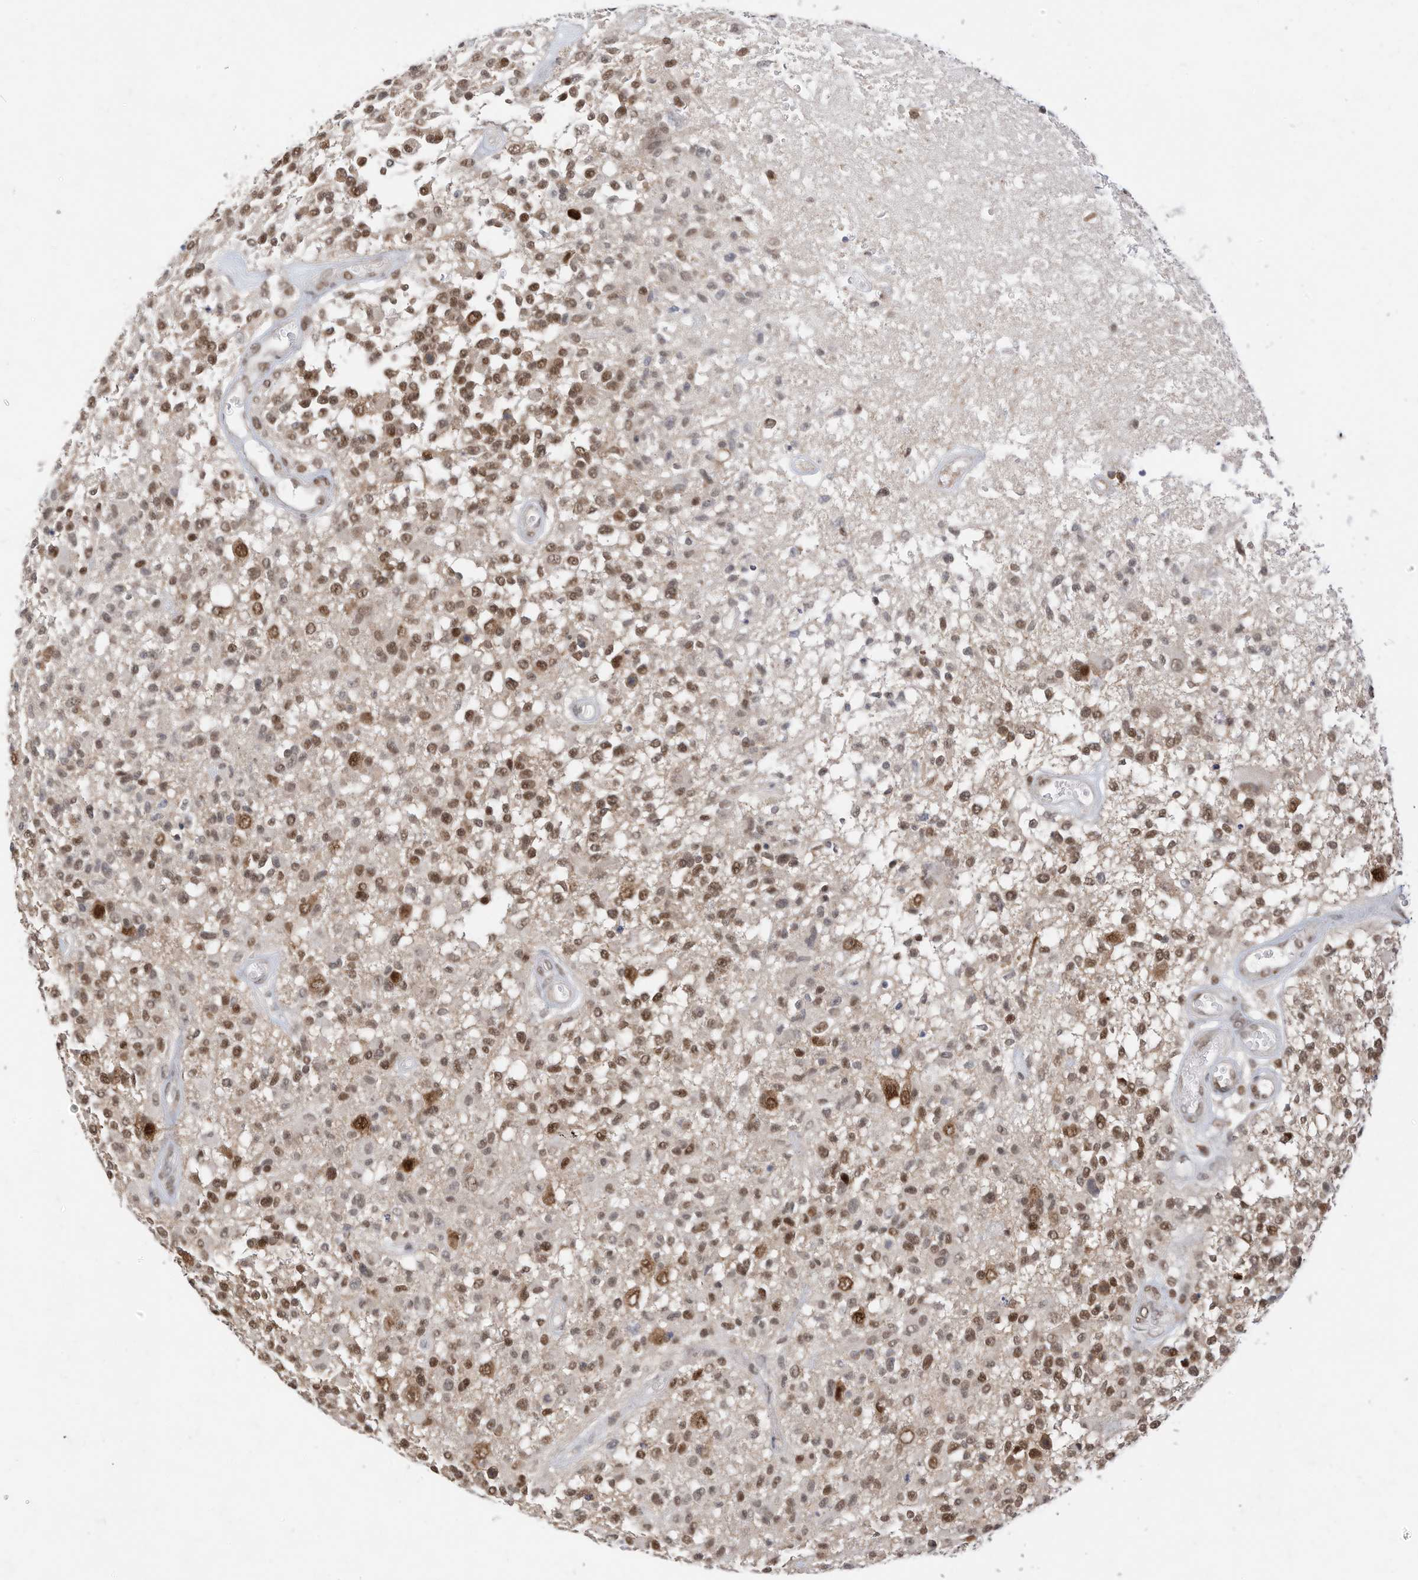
{"staining": {"intensity": "moderate", "quantity": ">75%", "location": "nuclear"}, "tissue": "glioma", "cell_type": "Tumor cells", "image_type": "cancer", "snomed": [{"axis": "morphology", "description": "Glioma, malignant, High grade"}, {"axis": "morphology", "description": "Glioblastoma, NOS"}, {"axis": "topography", "description": "Brain"}], "caption": "This image demonstrates IHC staining of human glioma, with medium moderate nuclear expression in approximately >75% of tumor cells.", "gene": "OGT", "patient": {"sex": "male", "age": 60}}